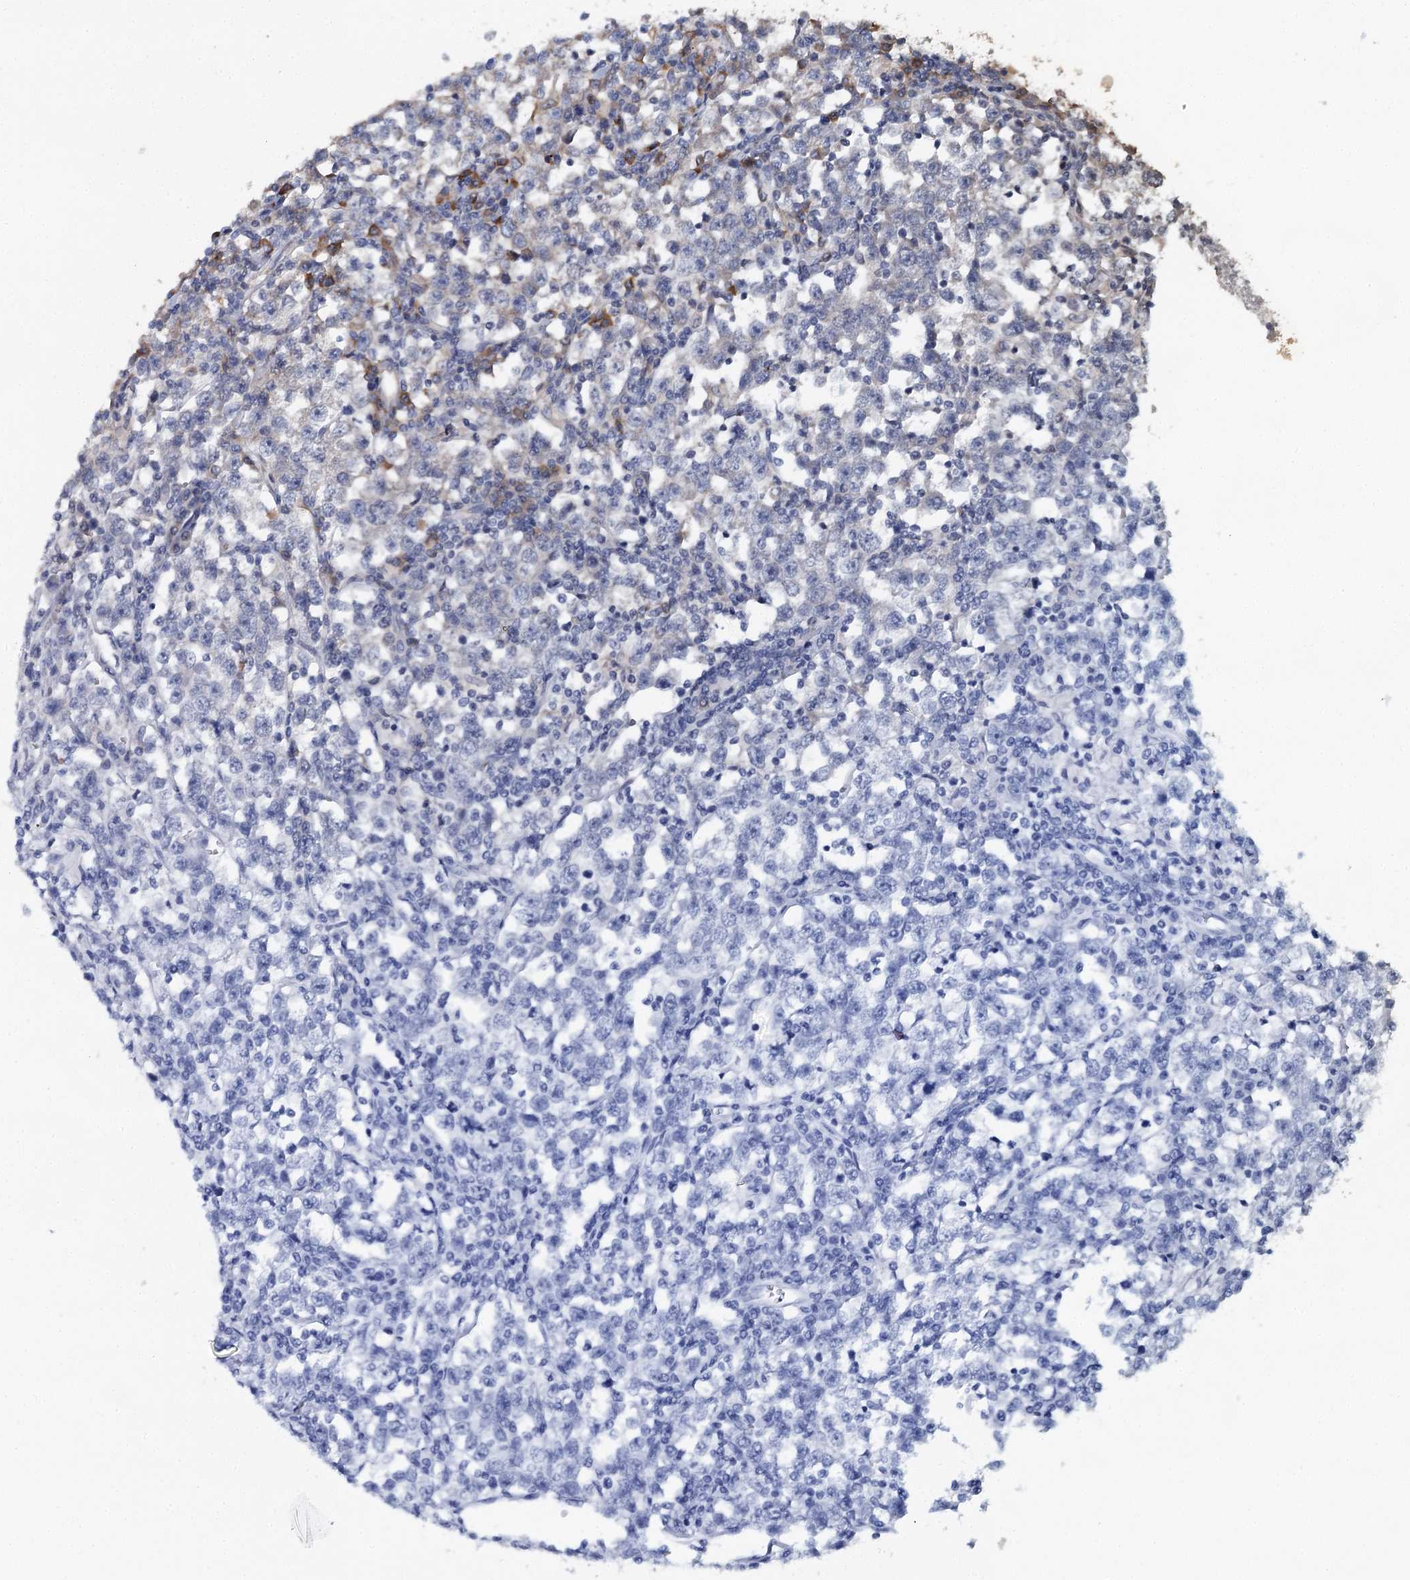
{"staining": {"intensity": "negative", "quantity": "none", "location": "none"}, "tissue": "testis cancer", "cell_type": "Tumor cells", "image_type": "cancer", "snomed": [{"axis": "morphology", "description": "Normal tissue, NOS"}, {"axis": "morphology", "description": "Seminoma, NOS"}, {"axis": "topography", "description": "Testis"}], "caption": "An image of seminoma (testis) stained for a protein exhibits no brown staining in tumor cells.", "gene": "ANKRD16", "patient": {"sex": "male", "age": 43}}